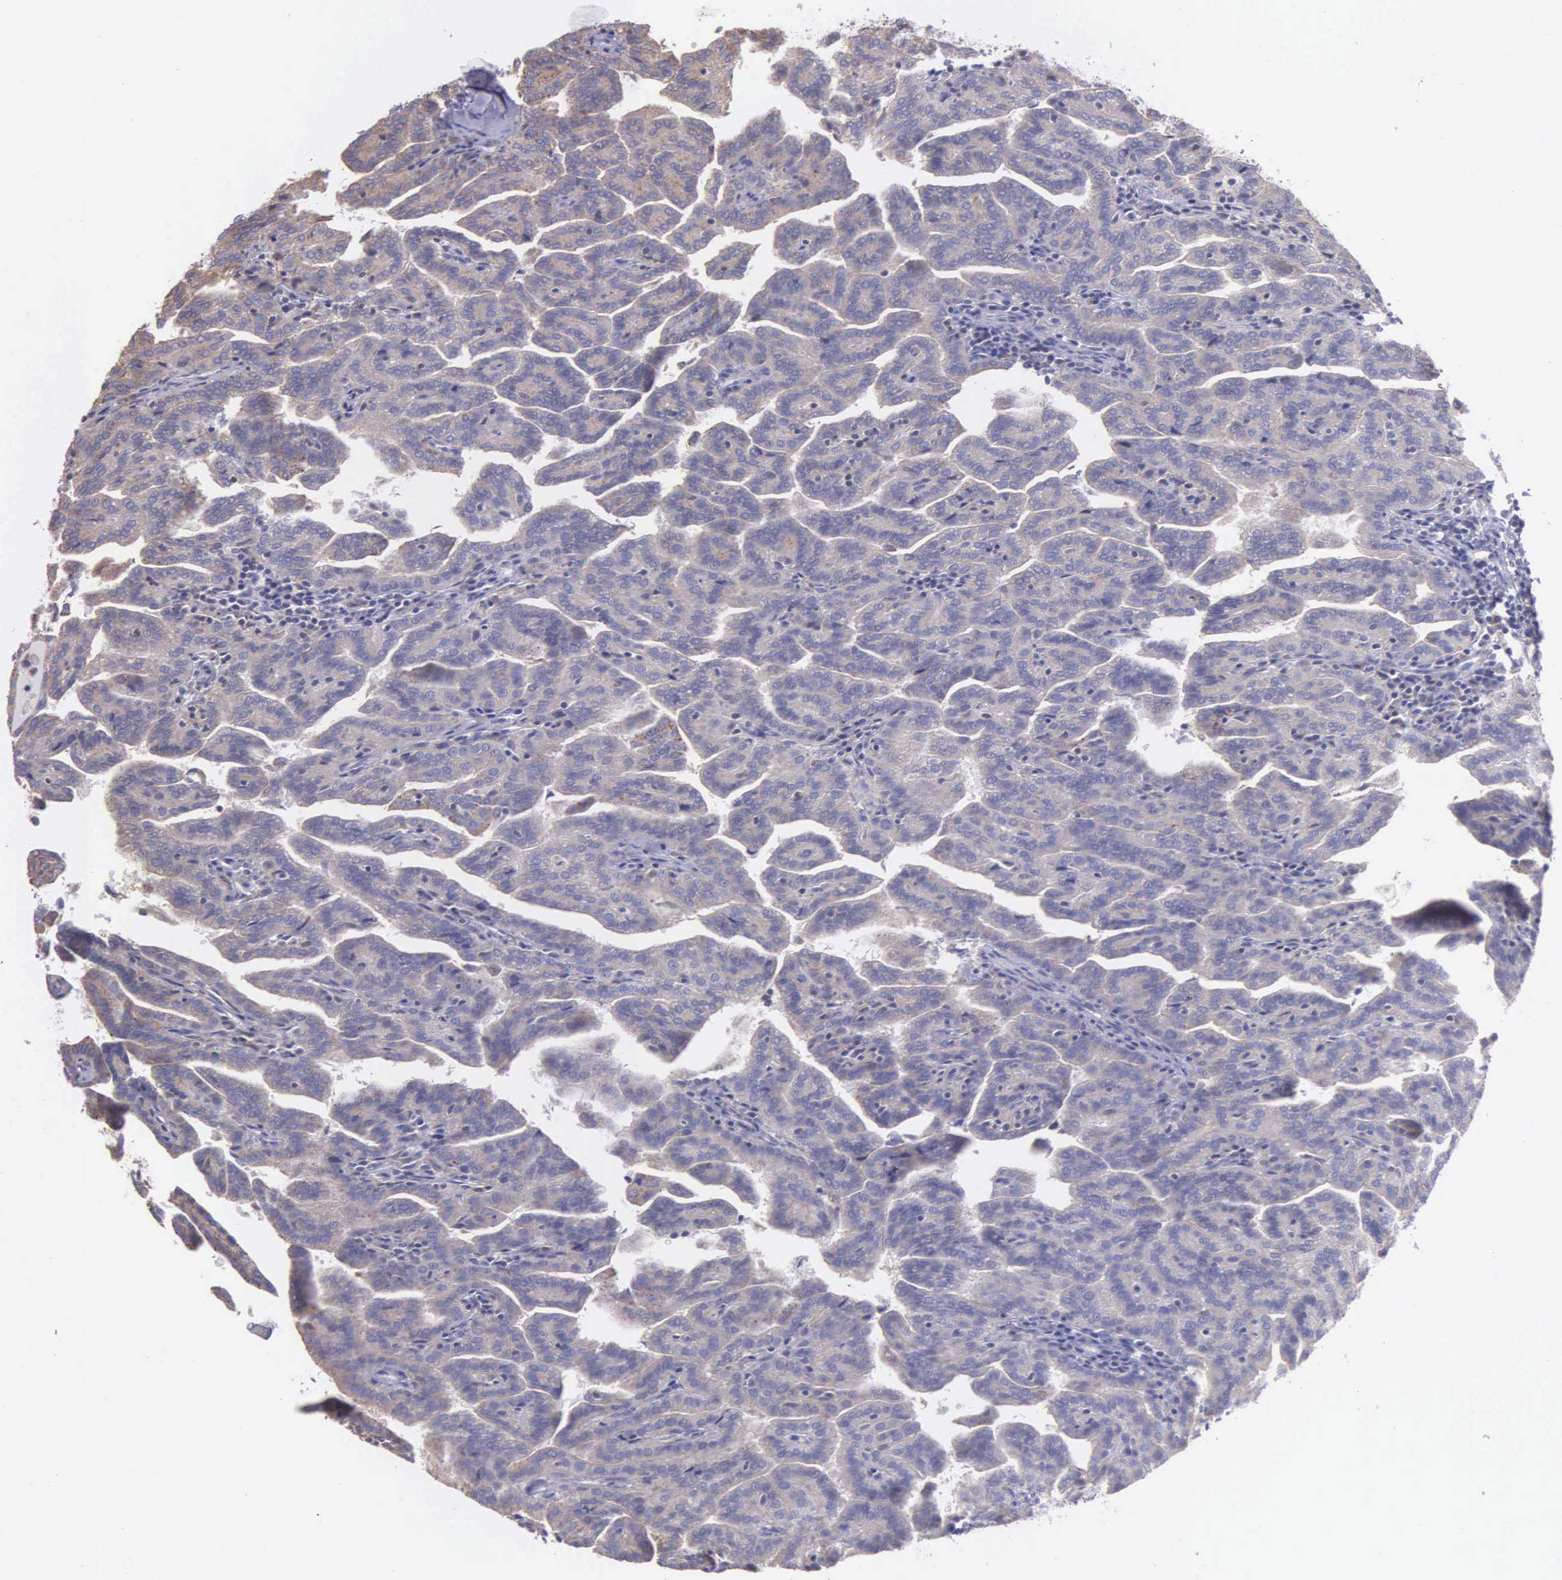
{"staining": {"intensity": "weak", "quantity": ">75%", "location": "cytoplasmic/membranous"}, "tissue": "renal cancer", "cell_type": "Tumor cells", "image_type": "cancer", "snomed": [{"axis": "morphology", "description": "Adenocarcinoma, NOS"}, {"axis": "topography", "description": "Kidney"}], "caption": "Protein analysis of renal cancer tissue reveals weak cytoplasmic/membranous expression in about >75% of tumor cells.", "gene": "MIA2", "patient": {"sex": "male", "age": 61}}